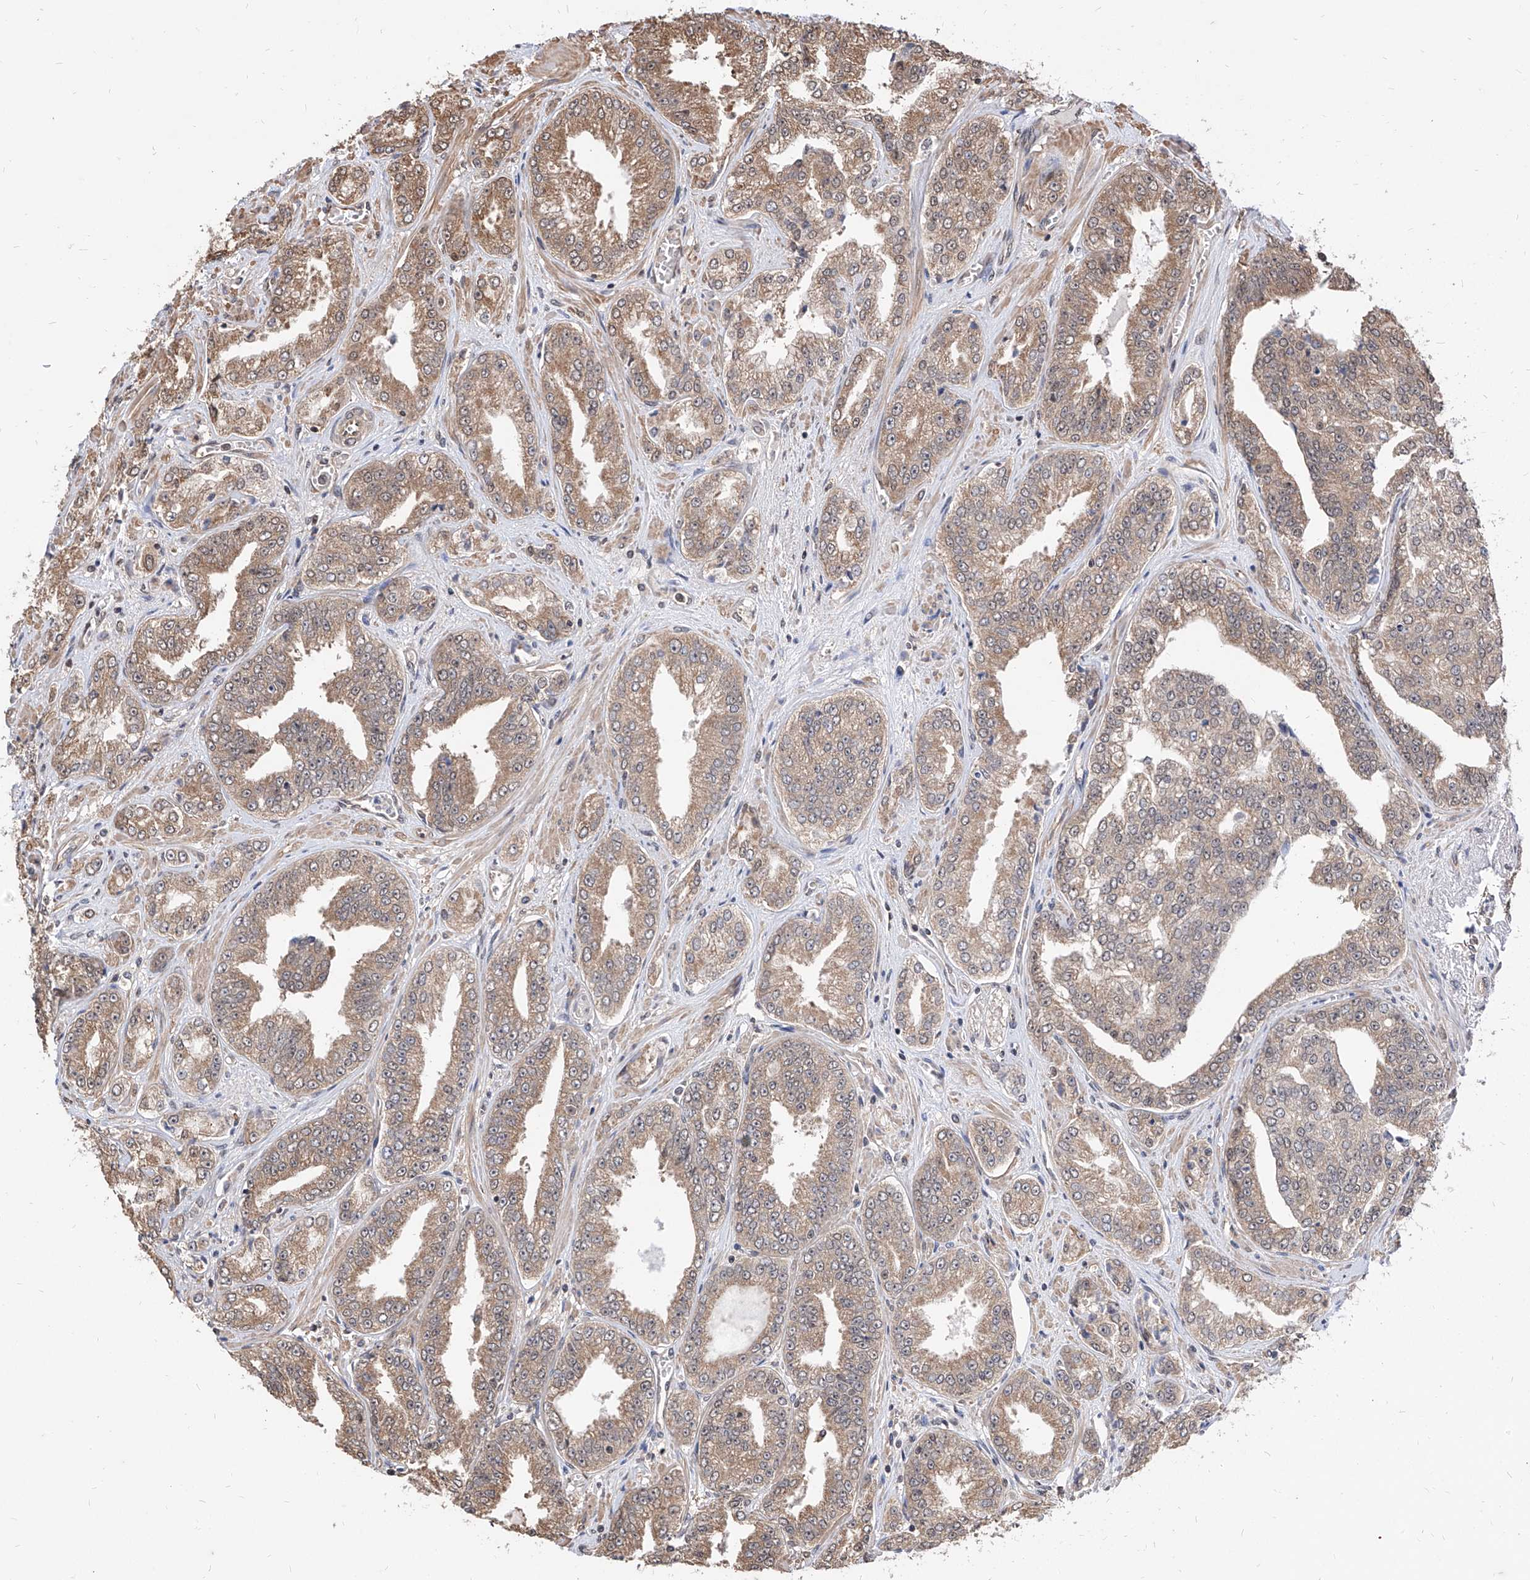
{"staining": {"intensity": "moderate", "quantity": ">75%", "location": "cytoplasmic/membranous"}, "tissue": "prostate cancer", "cell_type": "Tumor cells", "image_type": "cancer", "snomed": [{"axis": "morphology", "description": "Adenocarcinoma, High grade"}, {"axis": "topography", "description": "Prostate"}], "caption": "Immunohistochemical staining of adenocarcinoma (high-grade) (prostate) demonstrates moderate cytoplasmic/membranous protein expression in approximately >75% of tumor cells.", "gene": "C8orf82", "patient": {"sex": "male", "age": 71}}